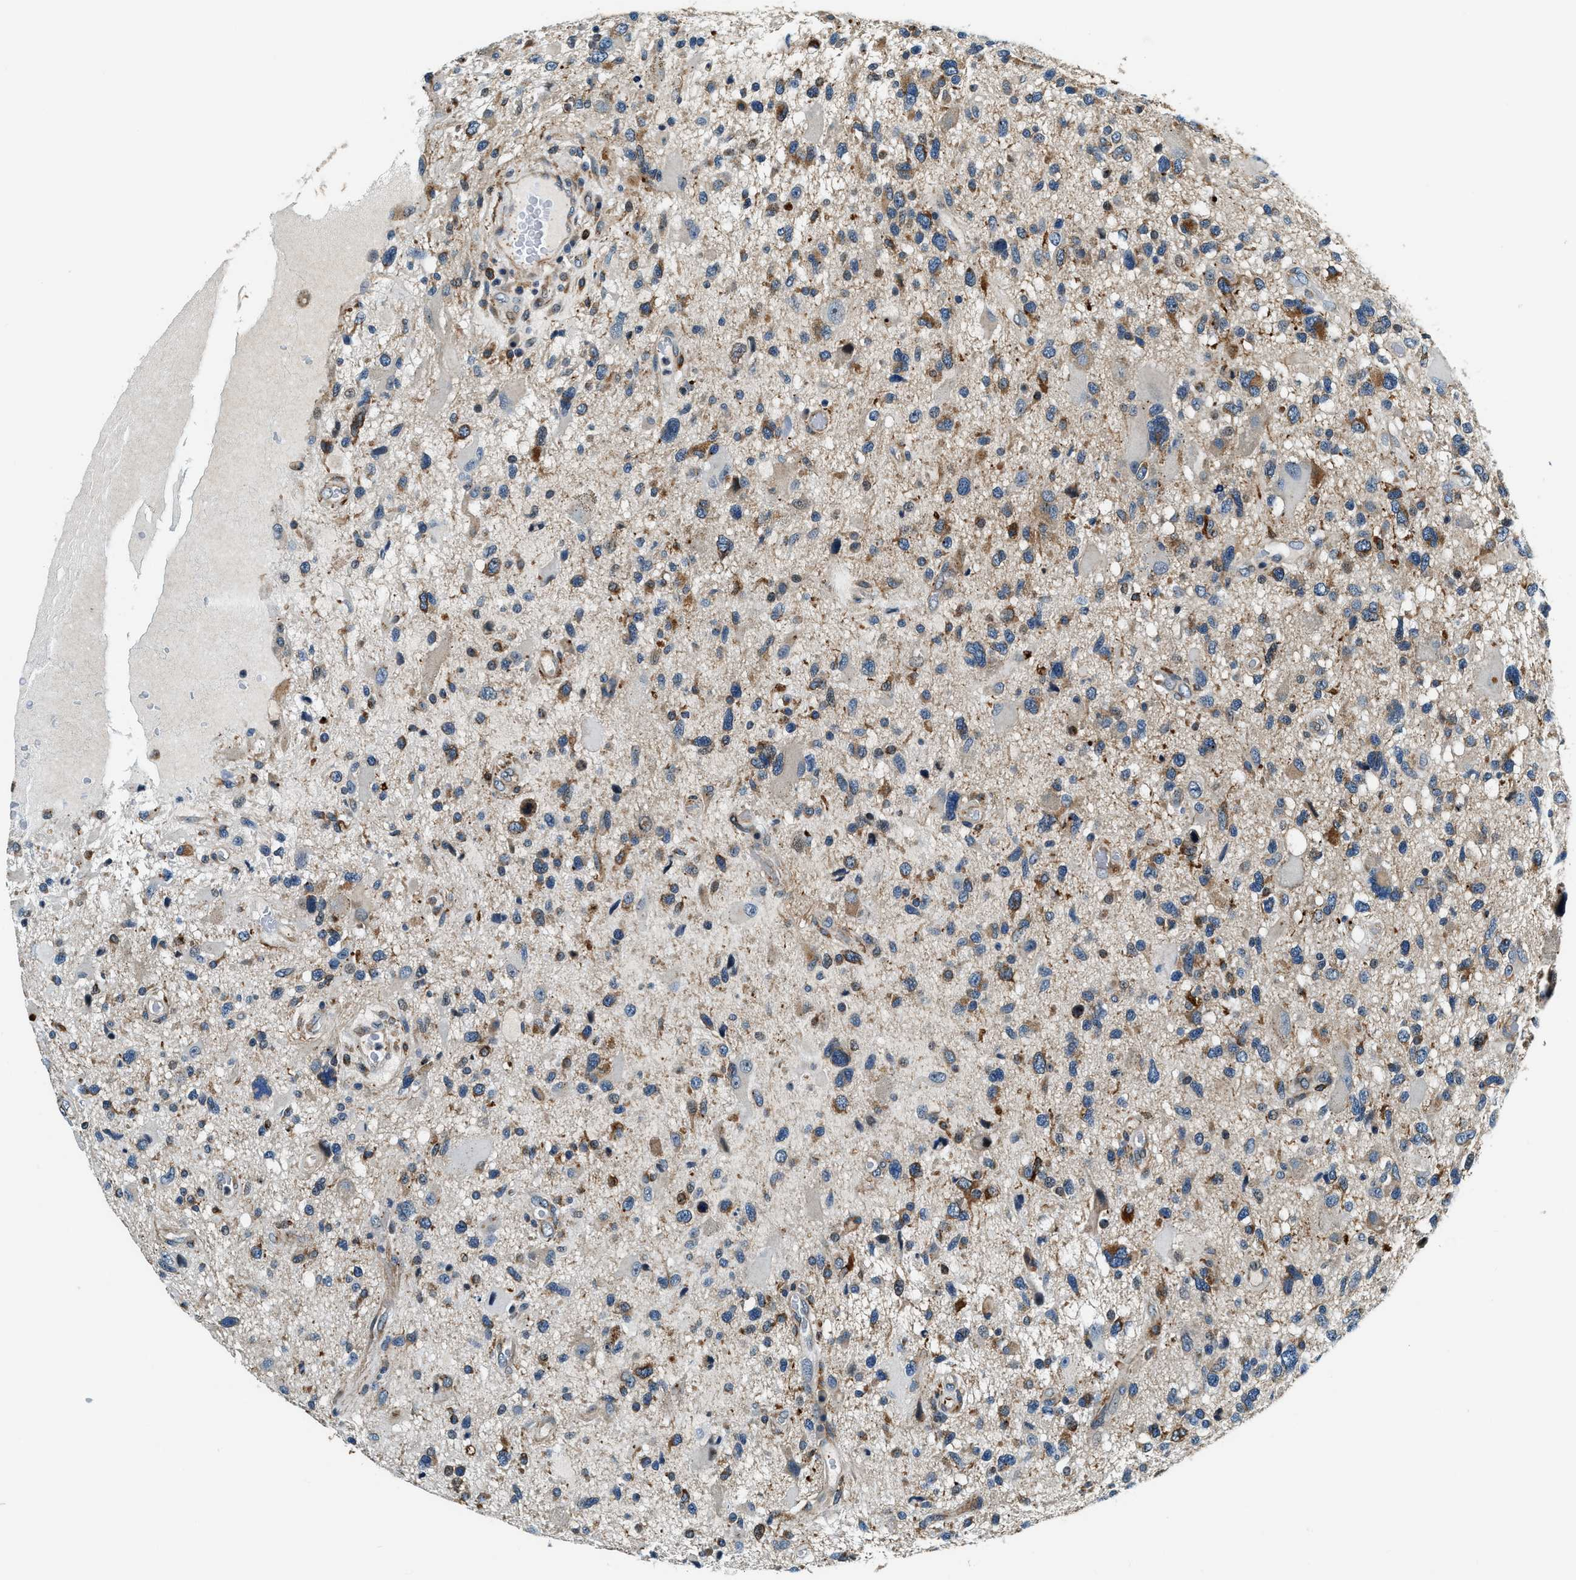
{"staining": {"intensity": "moderate", "quantity": "<25%", "location": "cytoplasmic/membranous"}, "tissue": "glioma", "cell_type": "Tumor cells", "image_type": "cancer", "snomed": [{"axis": "morphology", "description": "Glioma, malignant, High grade"}, {"axis": "topography", "description": "Brain"}], "caption": "Brown immunohistochemical staining in high-grade glioma (malignant) exhibits moderate cytoplasmic/membranous positivity in approximately <25% of tumor cells.", "gene": "C2orf66", "patient": {"sex": "male", "age": 33}}